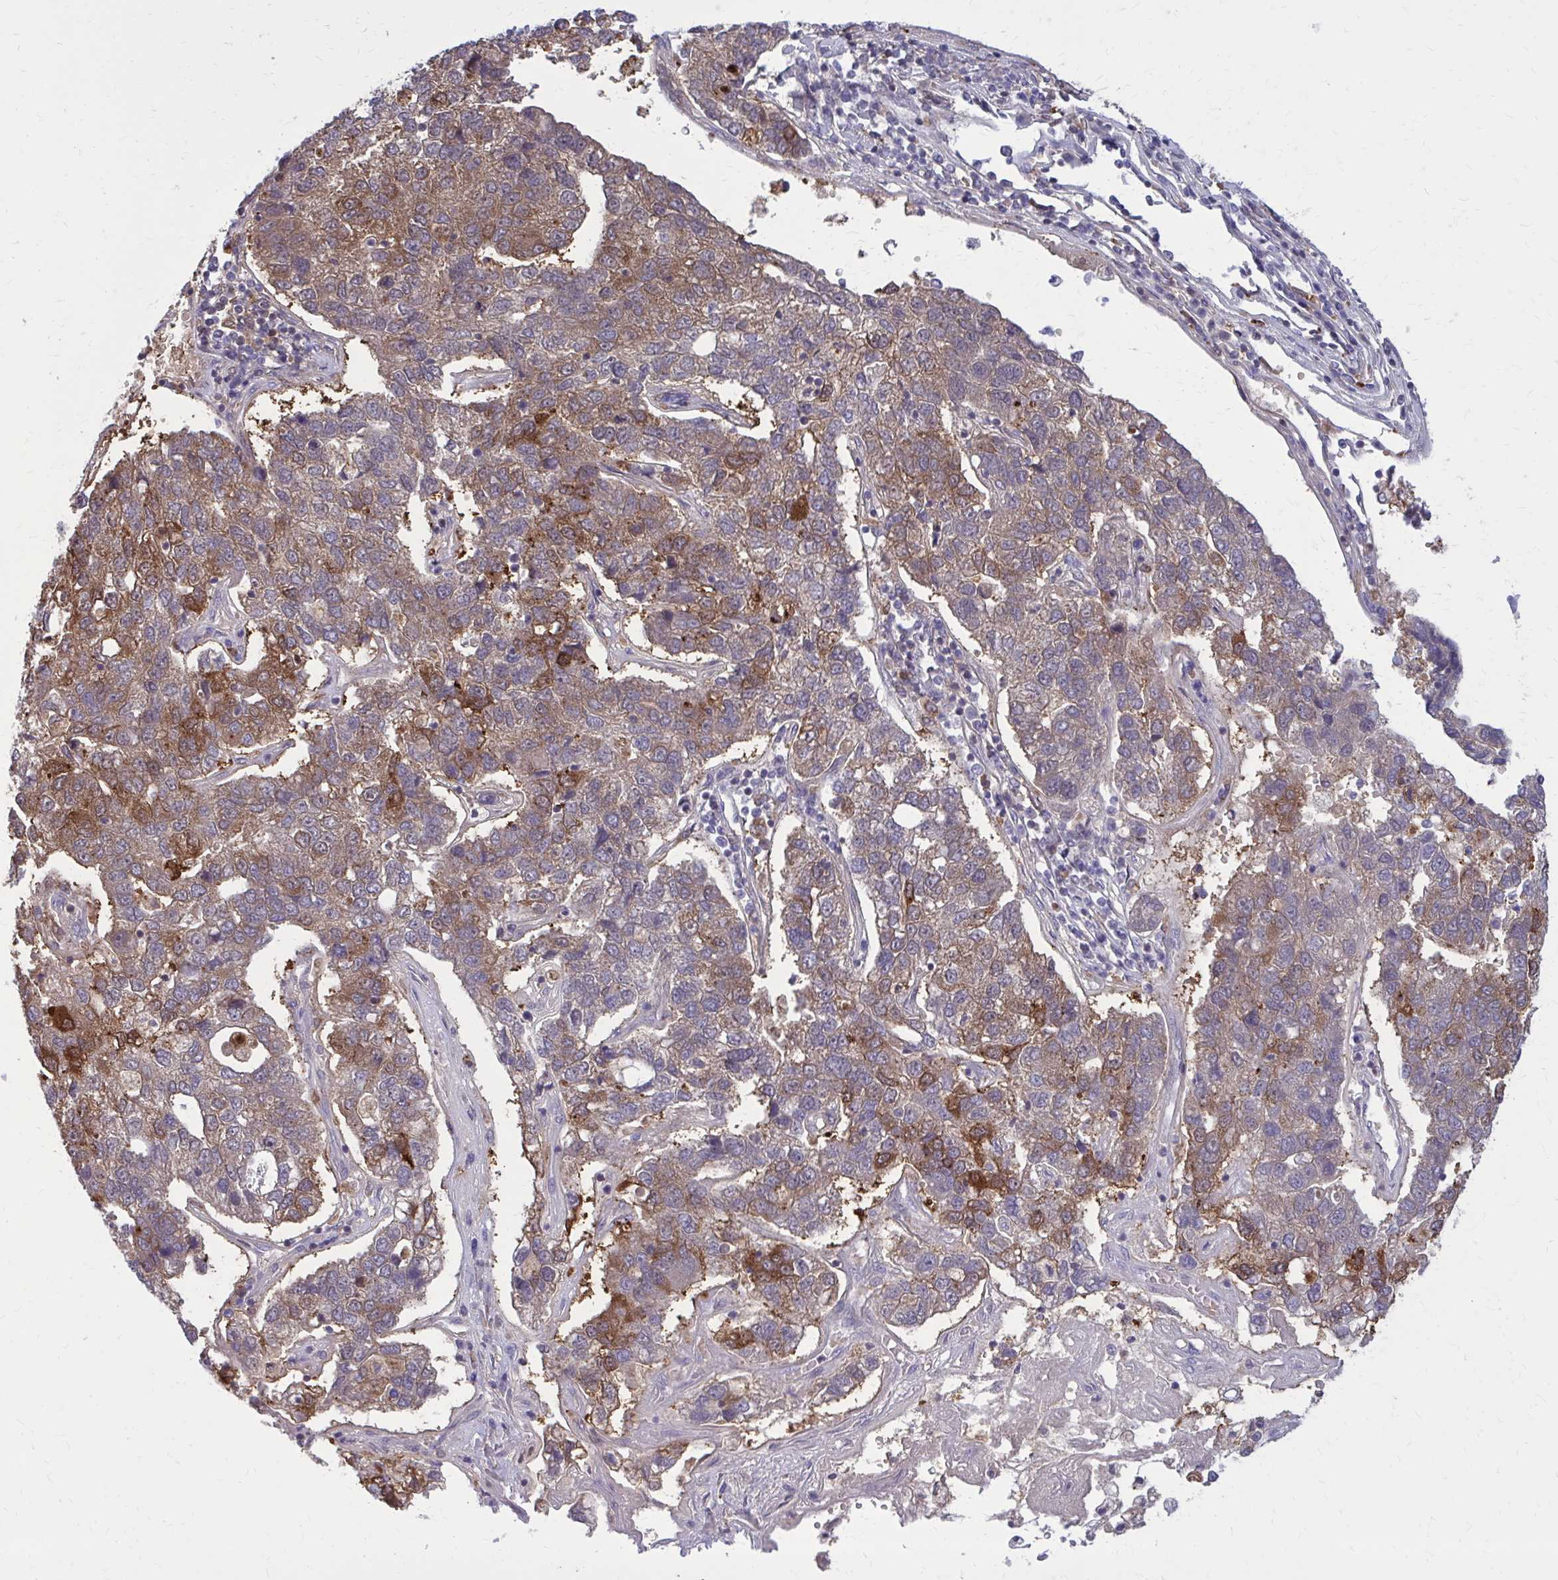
{"staining": {"intensity": "moderate", "quantity": ">75%", "location": "cytoplasmic/membranous"}, "tissue": "pancreatic cancer", "cell_type": "Tumor cells", "image_type": "cancer", "snomed": [{"axis": "morphology", "description": "Adenocarcinoma, NOS"}, {"axis": "topography", "description": "Pancreas"}], "caption": "Immunohistochemical staining of human pancreatic cancer (adenocarcinoma) shows medium levels of moderate cytoplasmic/membranous protein expression in about >75% of tumor cells.", "gene": "DBI", "patient": {"sex": "female", "age": 61}}